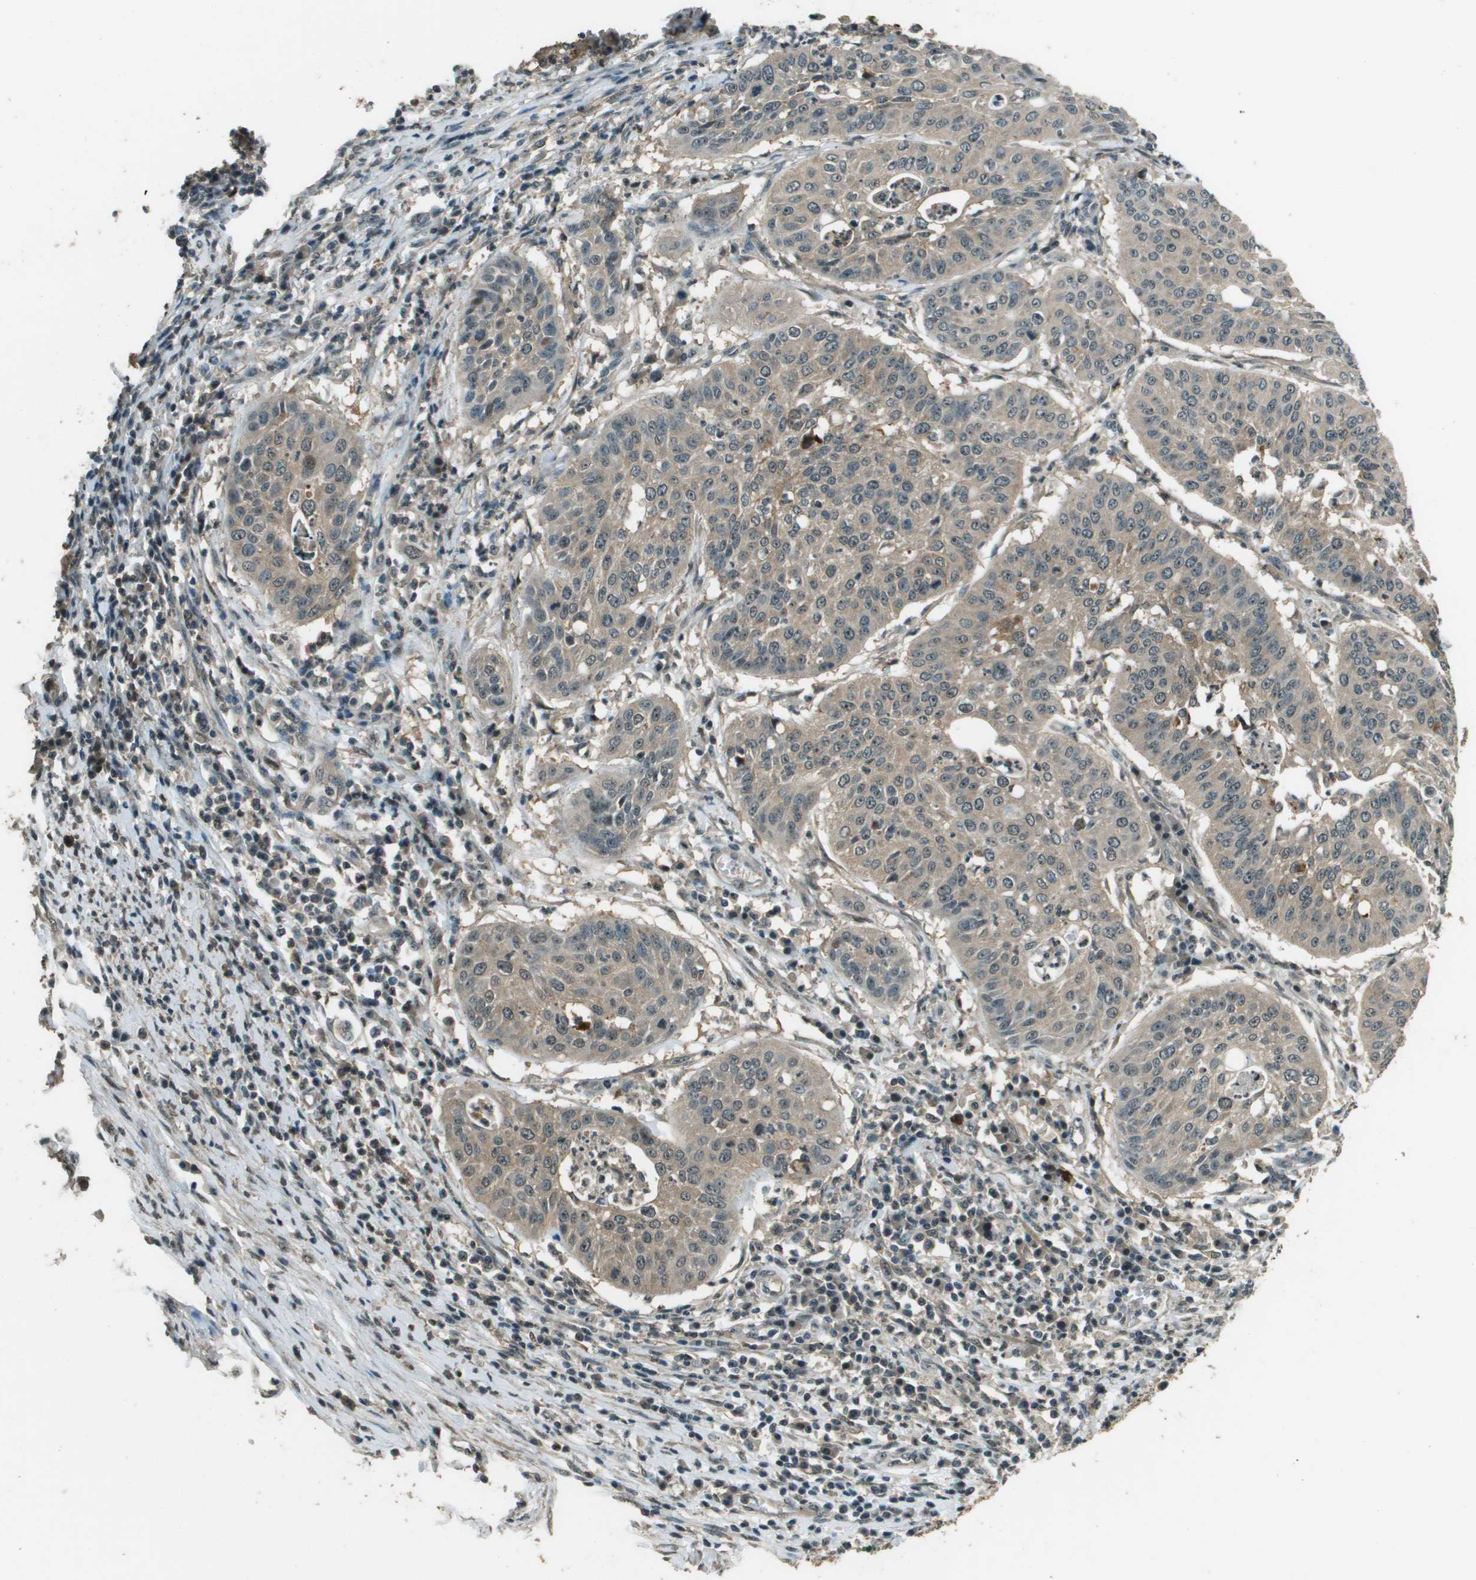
{"staining": {"intensity": "weak", "quantity": ">75%", "location": "cytoplasmic/membranous"}, "tissue": "cervical cancer", "cell_type": "Tumor cells", "image_type": "cancer", "snomed": [{"axis": "morphology", "description": "Normal tissue, NOS"}, {"axis": "morphology", "description": "Squamous cell carcinoma, NOS"}, {"axis": "topography", "description": "Cervix"}], "caption": "Immunohistochemistry photomicrograph of human cervical cancer (squamous cell carcinoma) stained for a protein (brown), which displays low levels of weak cytoplasmic/membranous positivity in about >75% of tumor cells.", "gene": "SDC3", "patient": {"sex": "female", "age": 39}}